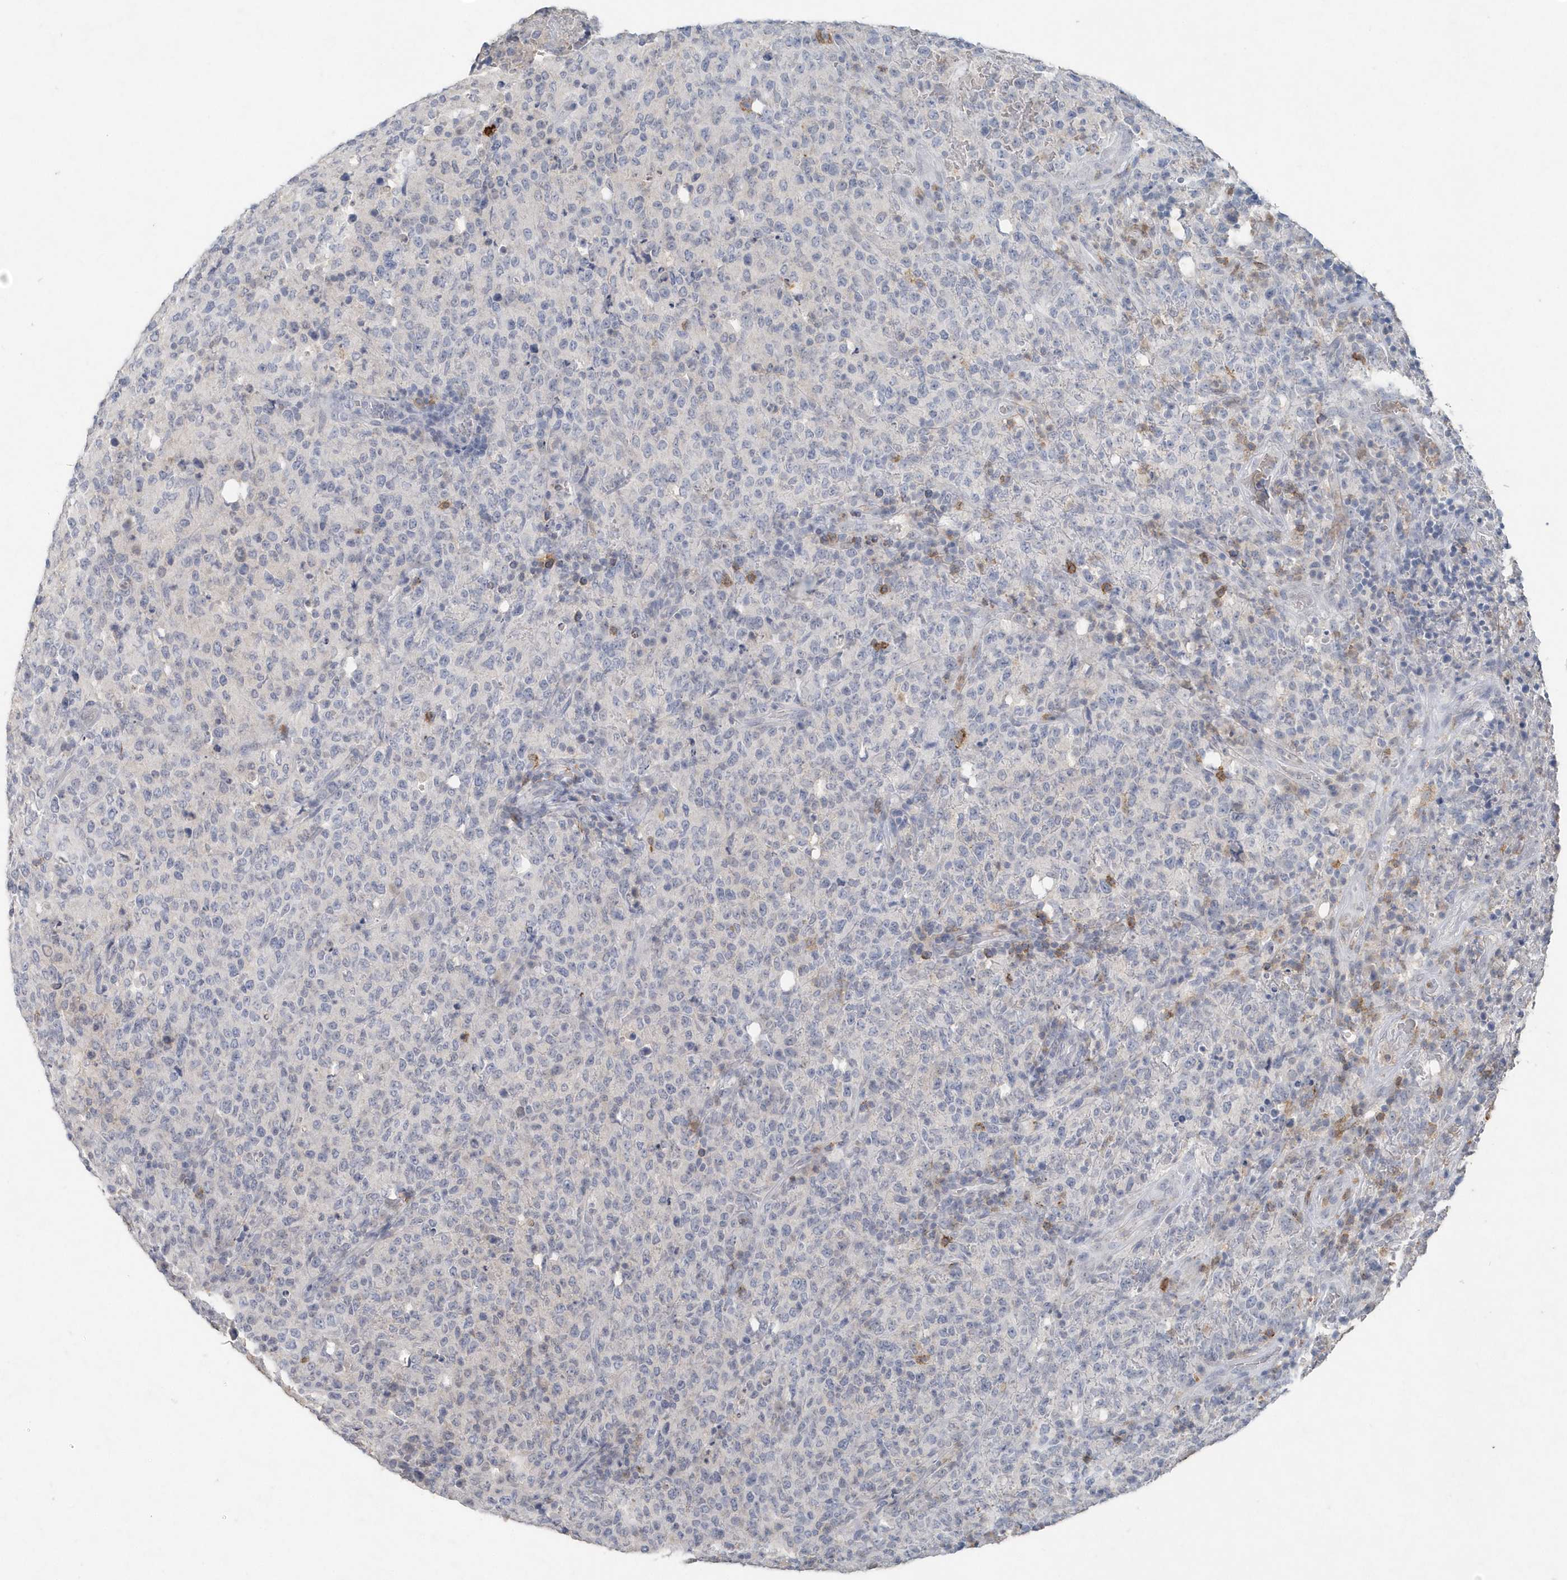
{"staining": {"intensity": "negative", "quantity": "none", "location": "none"}, "tissue": "lymphoma", "cell_type": "Tumor cells", "image_type": "cancer", "snomed": [{"axis": "morphology", "description": "Malignant lymphoma, non-Hodgkin's type, High grade"}, {"axis": "topography", "description": "Tonsil"}], "caption": "This is a micrograph of immunohistochemistry staining of lymphoma, which shows no staining in tumor cells.", "gene": "PDCD1", "patient": {"sex": "female", "age": 36}}